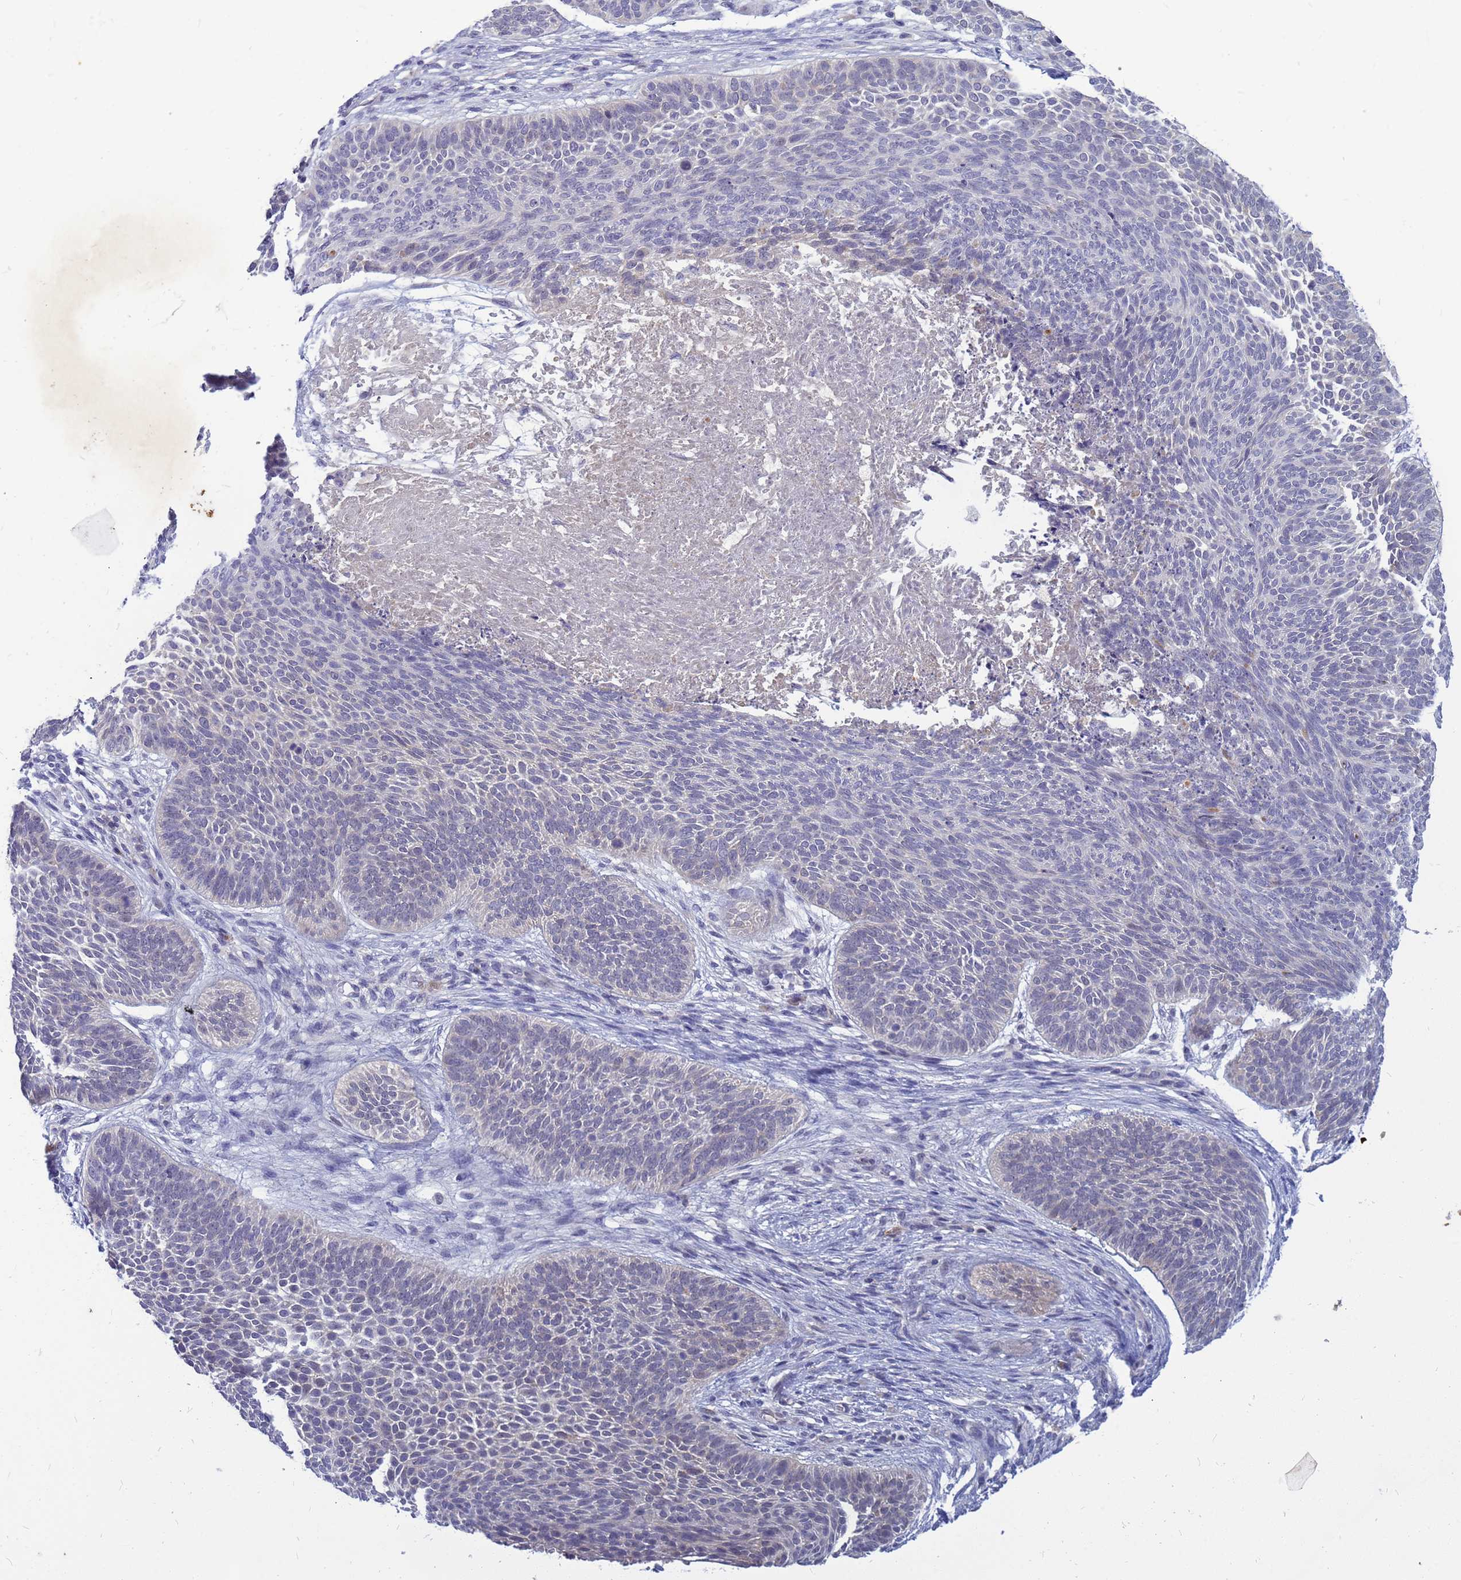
{"staining": {"intensity": "negative", "quantity": "none", "location": "none"}, "tissue": "skin cancer", "cell_type": "Tumor cells", "image_type": "cancer", "snomed": [{"axis": "morphology", "description": "Basal cell carcinoma"}, {"axis": "topography", "description": "Skin"}], "caption": "Immunohistochemistry (IHC) micrograph of human basal cell carcinoma (skin) stained for a protein (brown), which shows no expression in tumor cells.", "gene": "SRGAP3", "patient": {"sex": "male", "age": 85}}